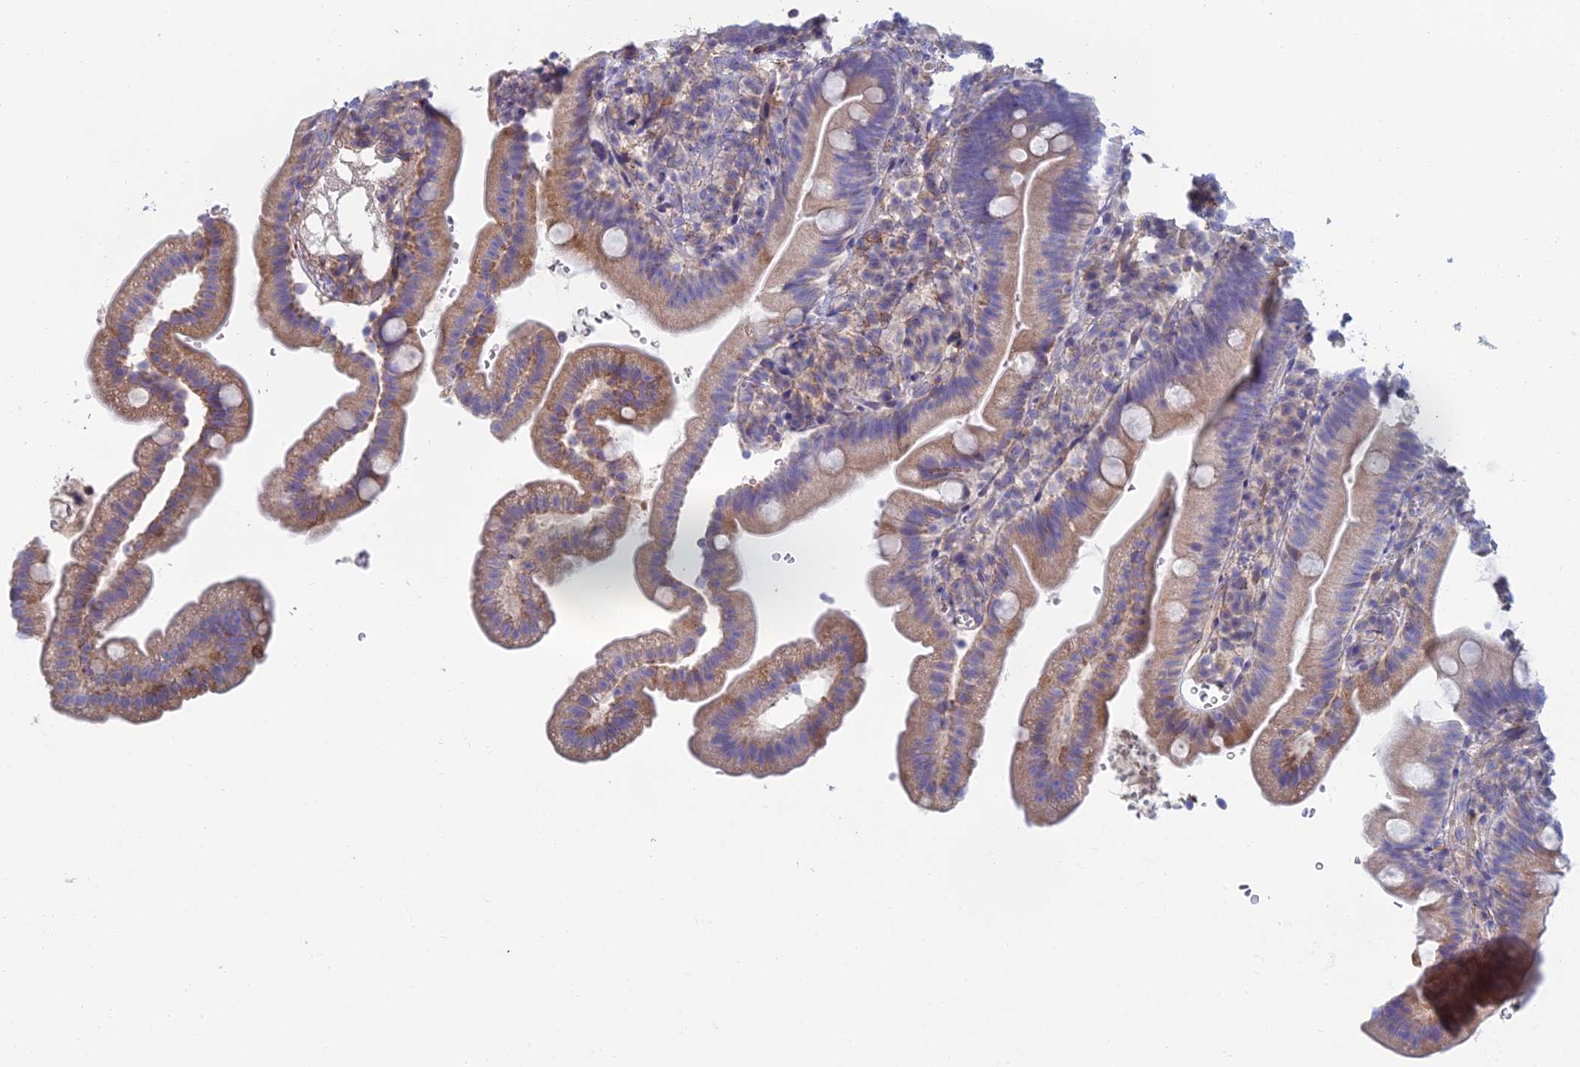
{"staining": {"intensity": "moderate", "quantity": ">75%", "location": "cytoplasmic/membranous"}, "tissue": "duodenum", "cell_type": "Glandular cells", "image_type": "normal", "snomed": [{"axis": "morphology", "description": "Normal tissue, NOS"}, {"axis": "topography", "description": "Duodenum"}], "caption": "Human duodenum stained for a protein (brown) reveals moderate cytoplasmic/membranous positive positivity in approximately >75% of glandular cells.", "gene": "IFTAP", "patient": {"sex": "female", "age": 67}}